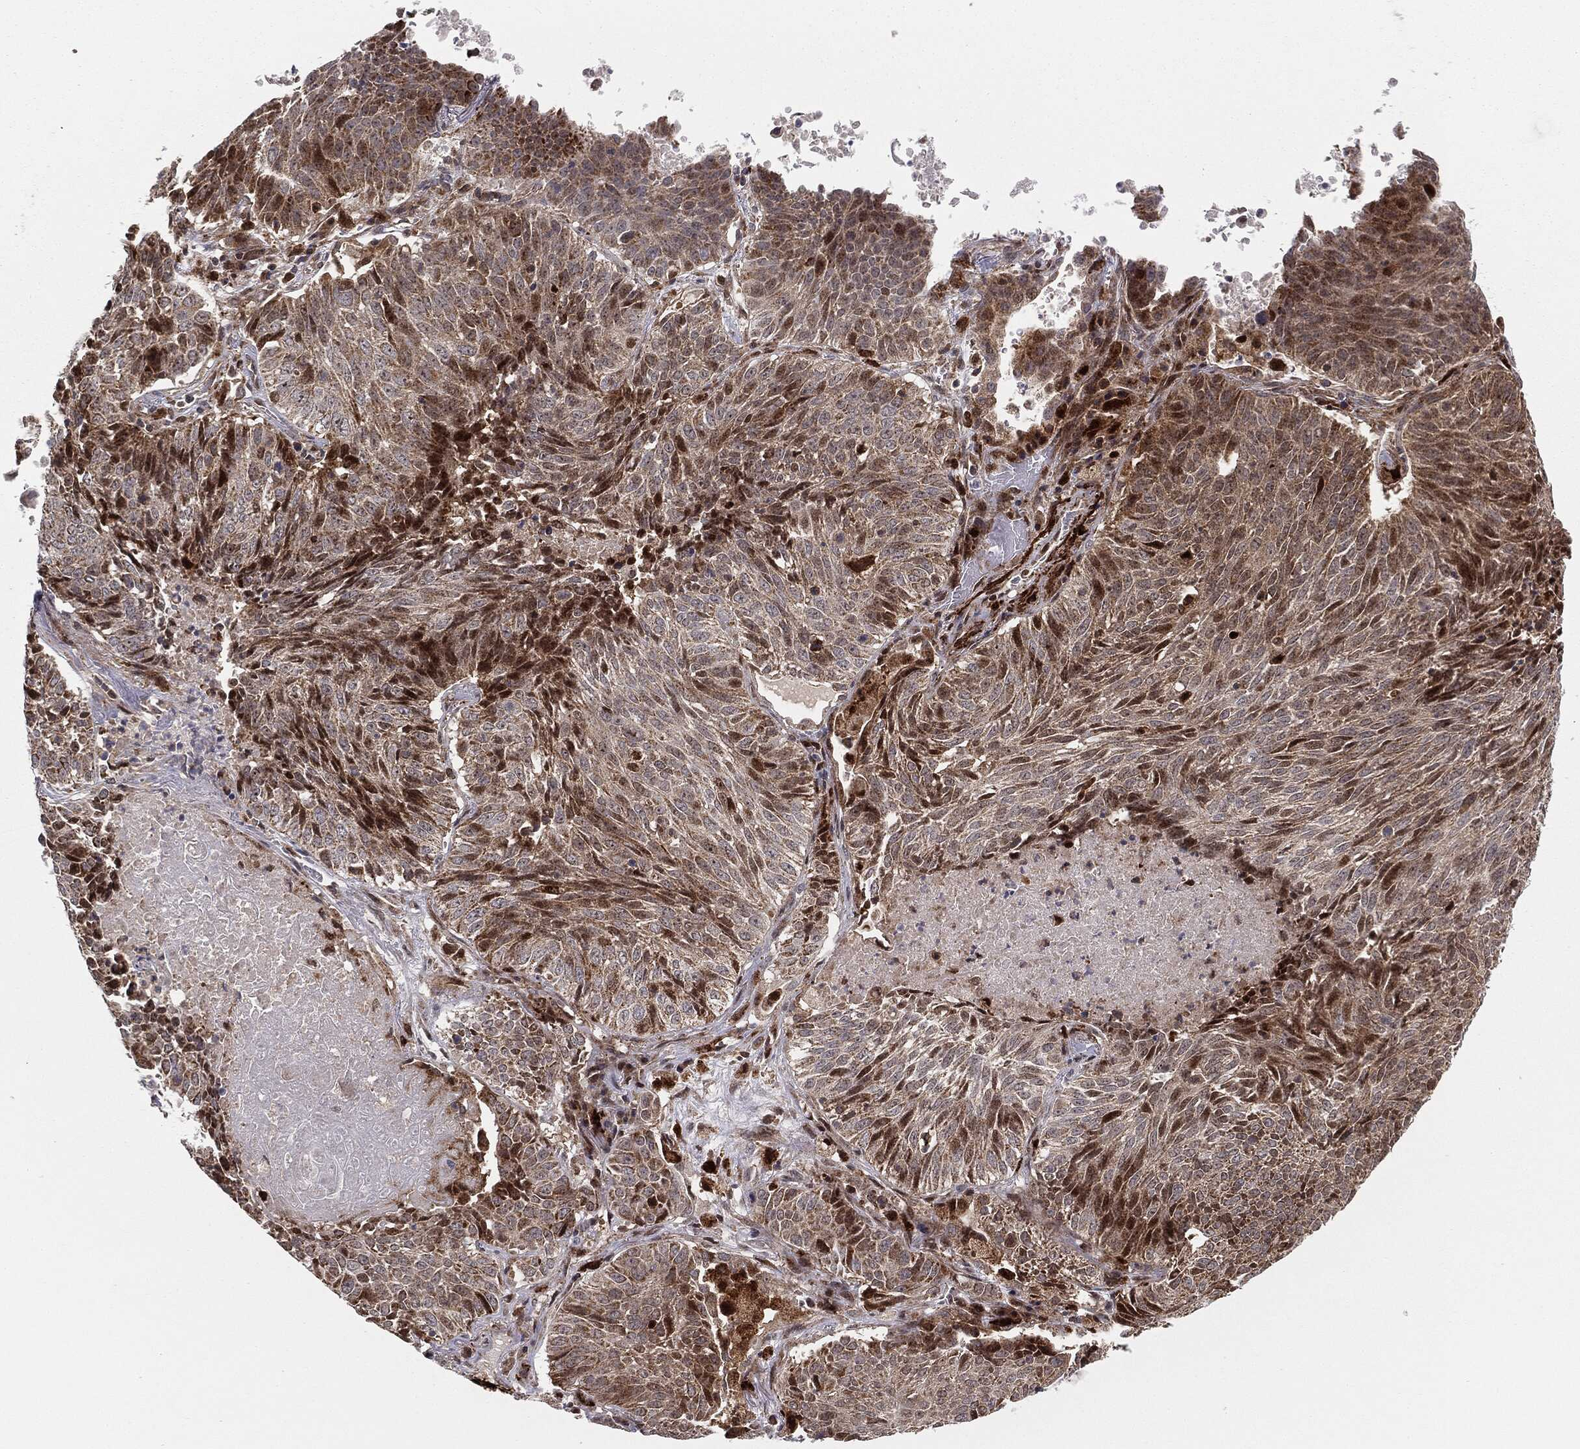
{"staining": {"intensity": "moderate", "quantity": "<25%", "location": "cytoplasmic/membranous,nuclear"}, "tissue": "lung cancer", "cell_type": "Tumor cells", "image_type": "cancer", "snomed": [{"axis": "morphology", "description": "Squamous cell carcinoma, NOS"}, {"axis": "topography", "description": "Lung"}], "caption": "Protein positivity by IHC shows moderate cytoplasmic/membranous and nuclear positivity in approximately <25% of tumor cells in lung cancer (squamous cell carcinoma).", "gene": "PTEN", "patient": {"sex": "male", "age": 64}}